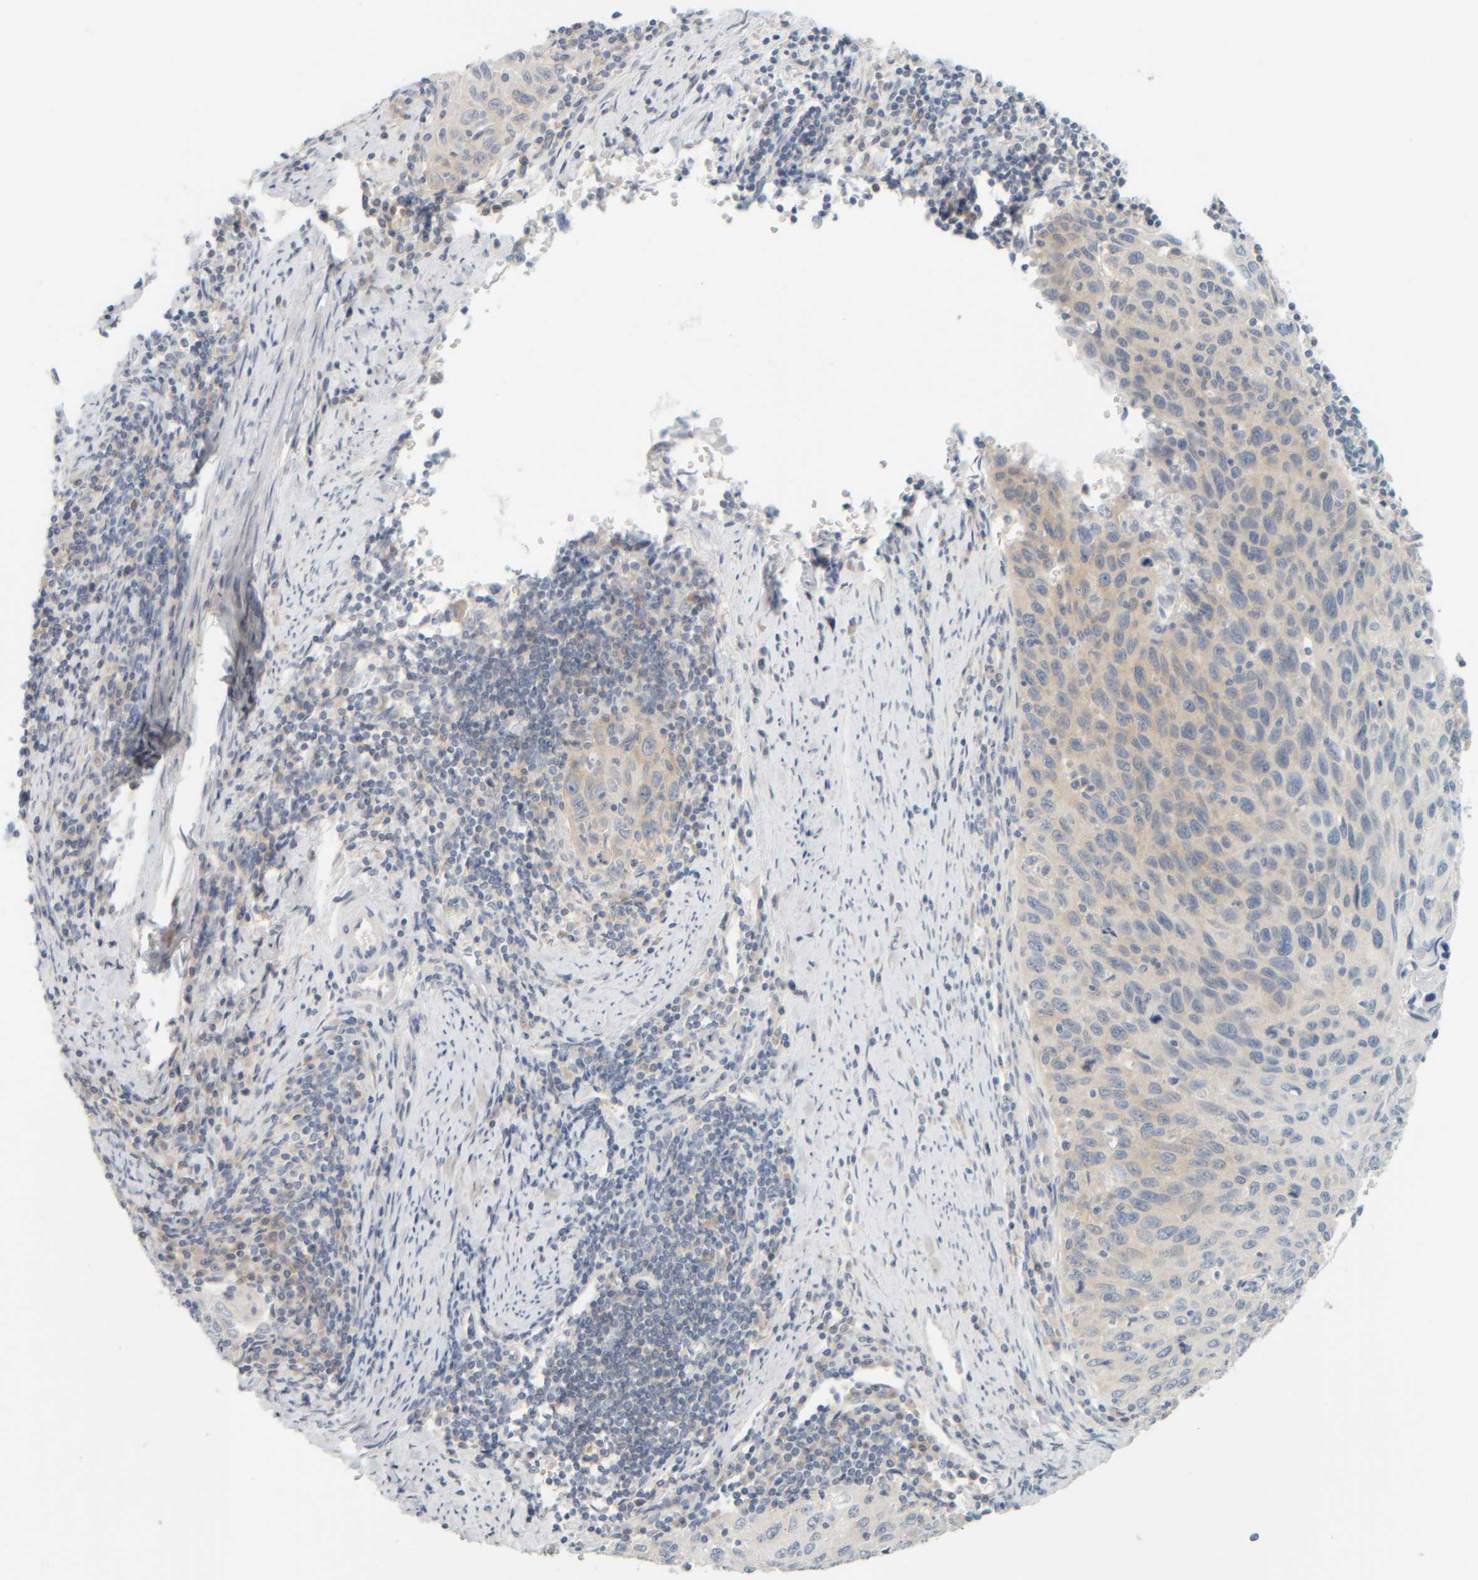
{"staining": {"intensity": "negative", "quantity": "none", "location": "none"}, "tissue": "cervical cancer", "cell_type": "Tumor cells", "image_type": "cancer", "snomed": [{"axis": "morphology", "description": "Squamous cell carcinoma, NOS"}, {"axis": "topography", "description": "Cervix"}], "caption": "DAB (3,3'-diaminobenzidine) immunohistochemical staining of cervical squamous cell carcinoma demonstrates no significant positivity in tumor cells.", "gene": "PTGES3L-AARSD1", "patient": {"sex": "female", "age": 53}}